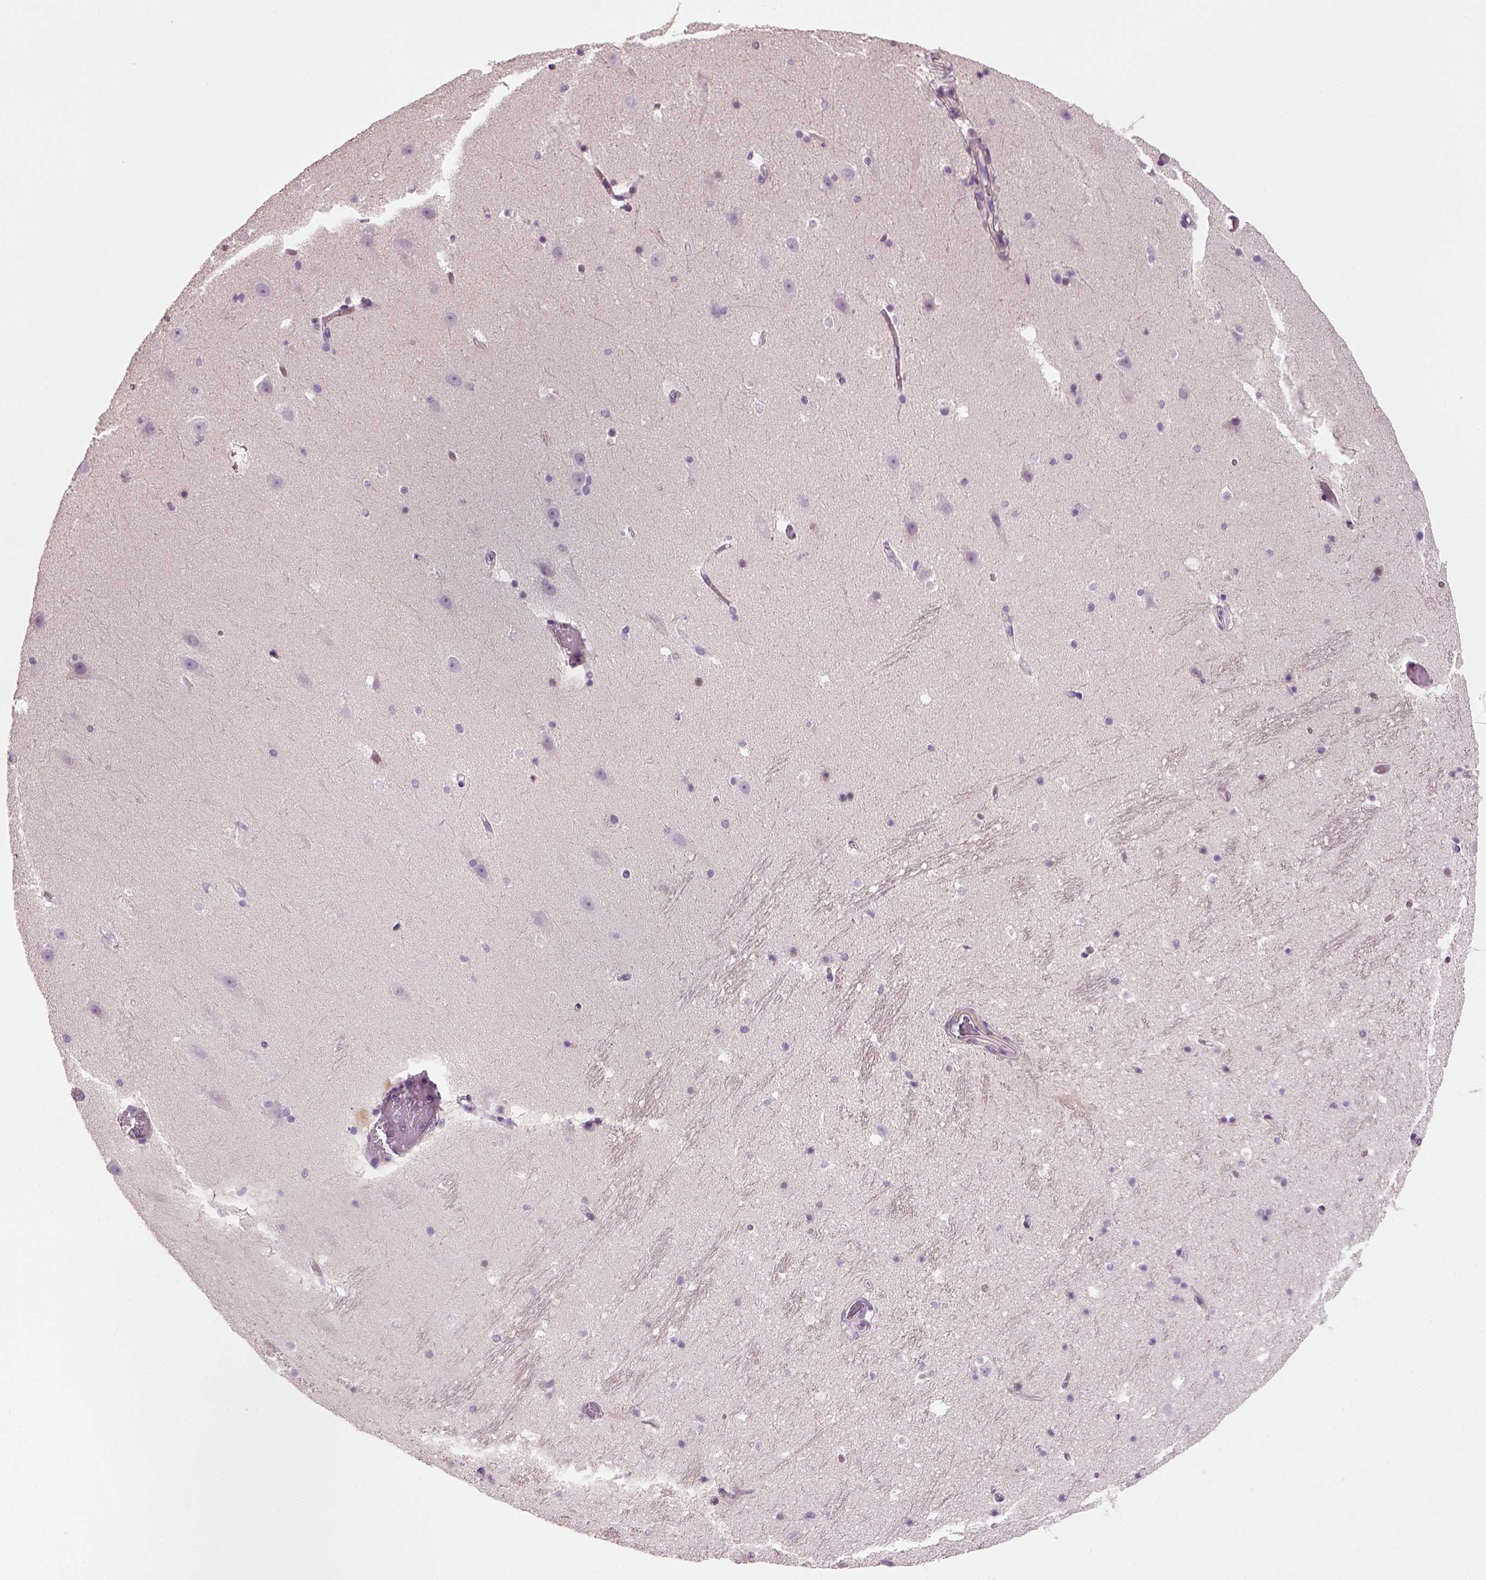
{"staining": {"intensity": "negative", "quantity": "none", "location": "none"}, "tissue": "hippocampus", "cell_type": "Glial cells", "image_type": "normal", "snomed": [{"axis": "morphology", "description": "Normal tissue, NOS"}, {"axis": "topography", "description": "Hippocampus"}], "caption": "An immunohistochemistry micrograph of benign hippocampus is shown. There is no staining in glial cells of hippocampus. (DAB (3,3'-diaminobenzidine) IHC, high magnification).", "gene": "ELOVL3", "patient": {"sex": "male", "age": 26}}